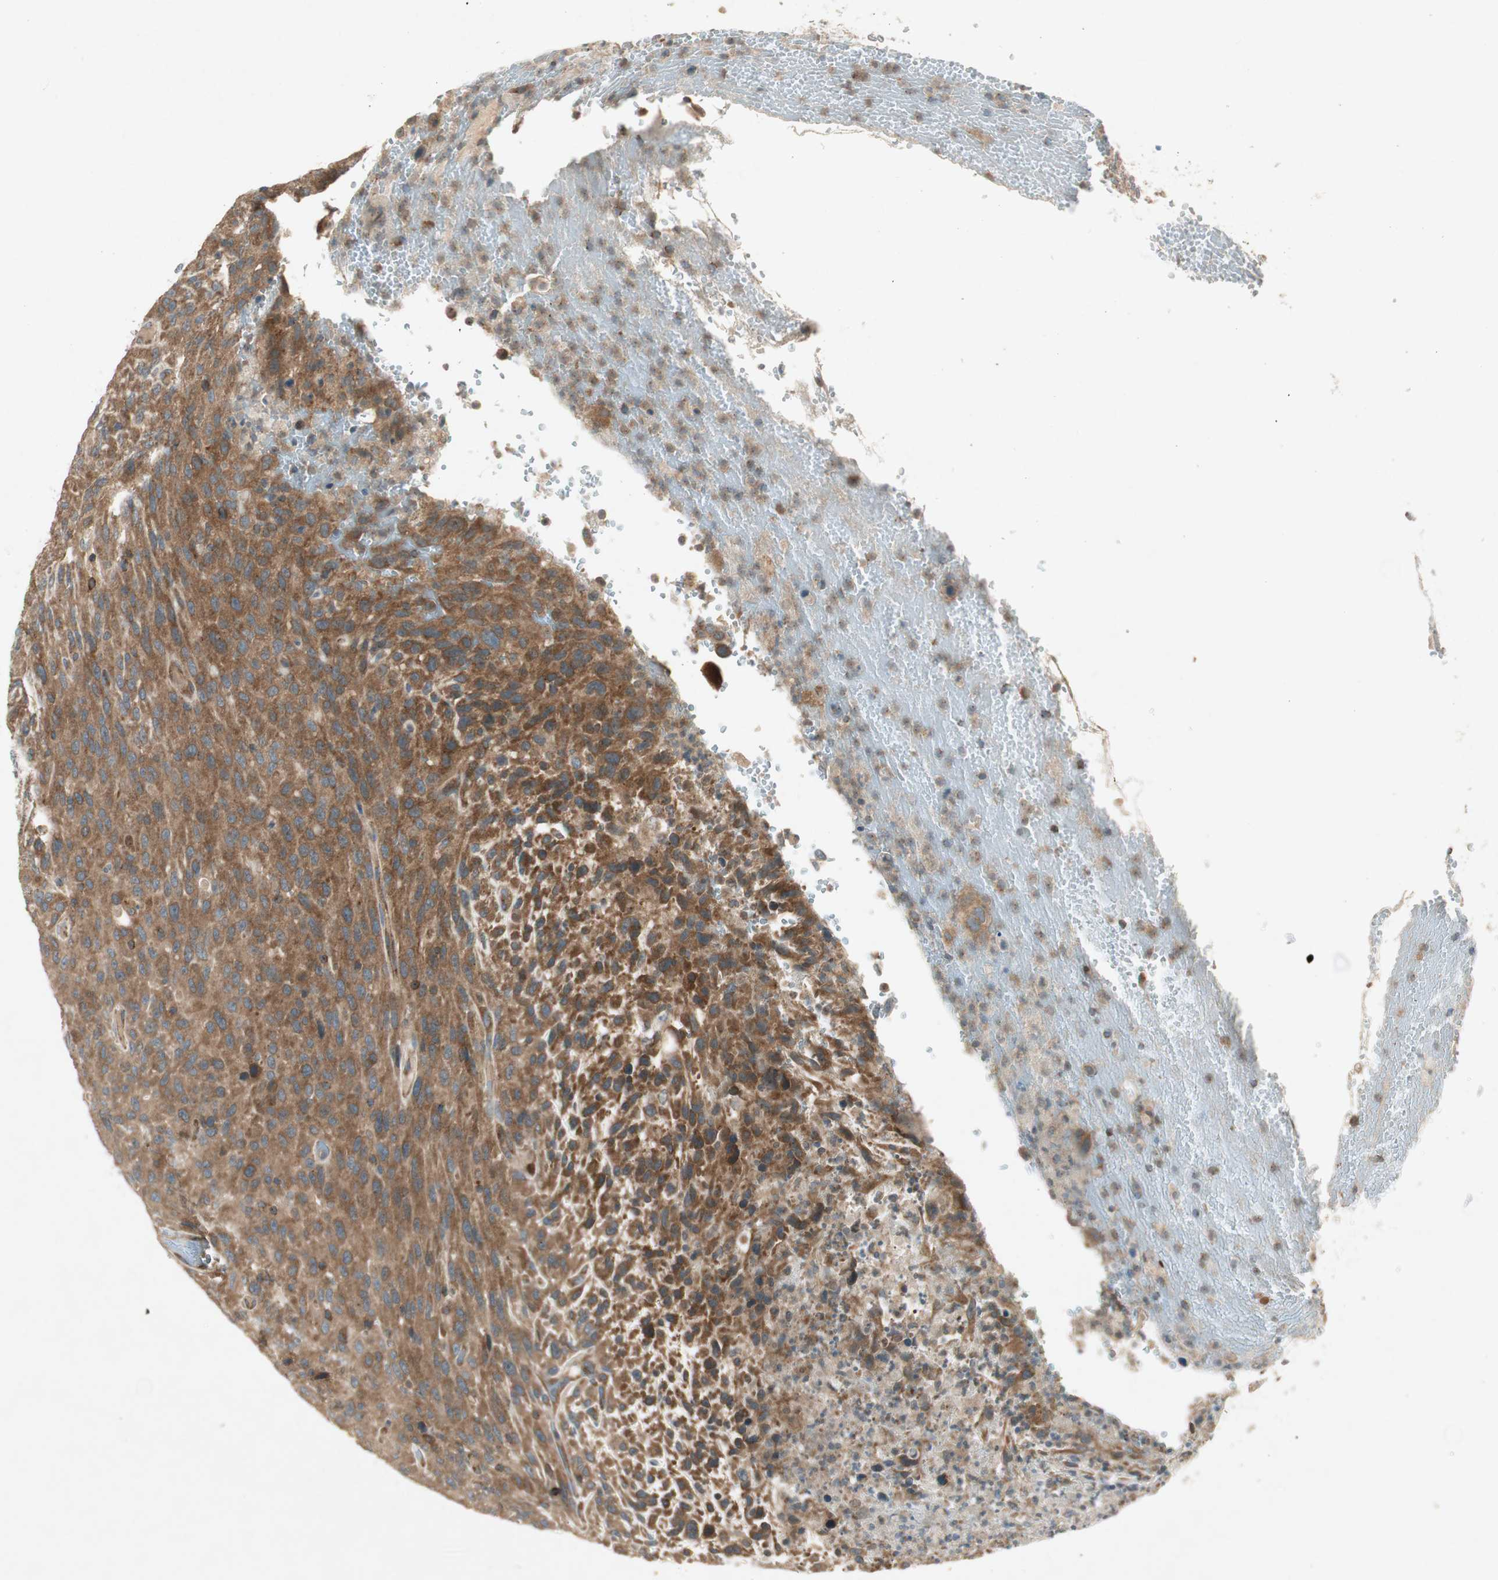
{"staining": {"intensity": "strong", "quantity": ">75%", "location": "cytoplasmic/membranous"}, "tissue": "urothelial cancer", "cell_type": "Tumor cells", "image_type": "cancer", "snomed": [{"axis": "morphology", "description": "Urothelial carcinoma, High grade"}, {"axis": "topography", "description": "Urinary bladder"}], "caption": "A brown stain highlights strong cytoplasmic/membranous staining of a protein in urothelial cancer tumor cells.", "gene": "CHADL", "patient": {"sex": "male", "age": 66}}